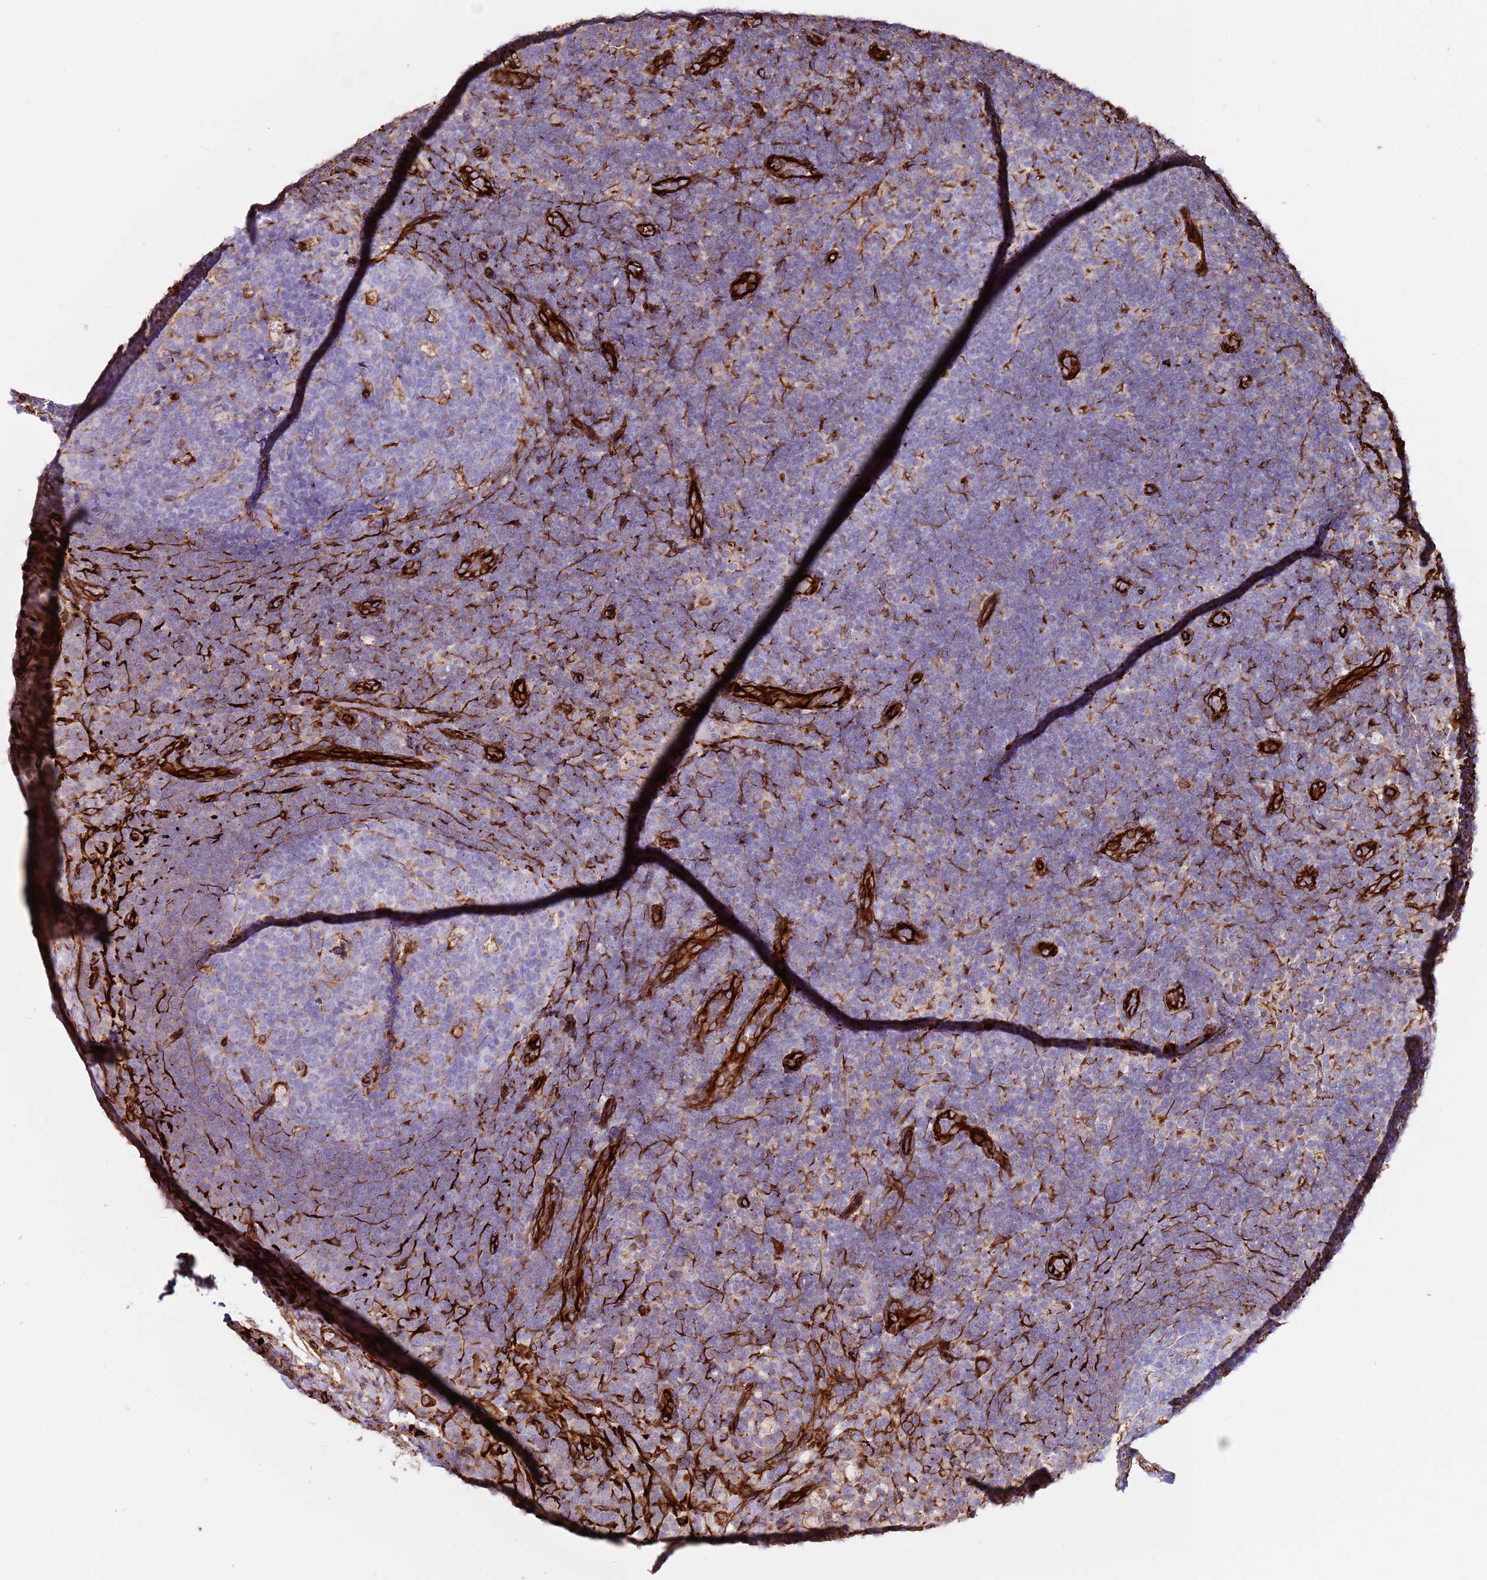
{"staining": {"intensity": "negative", "quantity": "none", "location": "none"}, "tissue": "lymph node", "cell_type": "Germinal center cells", "image_type": "normal", "snomed": [{"axis": "morphology", "description": "Normal tissue, NOS"}, {"axis": "topography", "description": "Lymph node"}], "caption": "DAB immunohistochemical staining of normal human lymph node demonstrates no significant expression in germinal center cells. (Stains: DAB (3,3'-diaminobenzidine) IHC with hematoxylin counter stain, Microscopy: brightfield microscopy at high magnification).", "gene": "MRGPRE", "patient": {"sex": "female", "age": 31}}